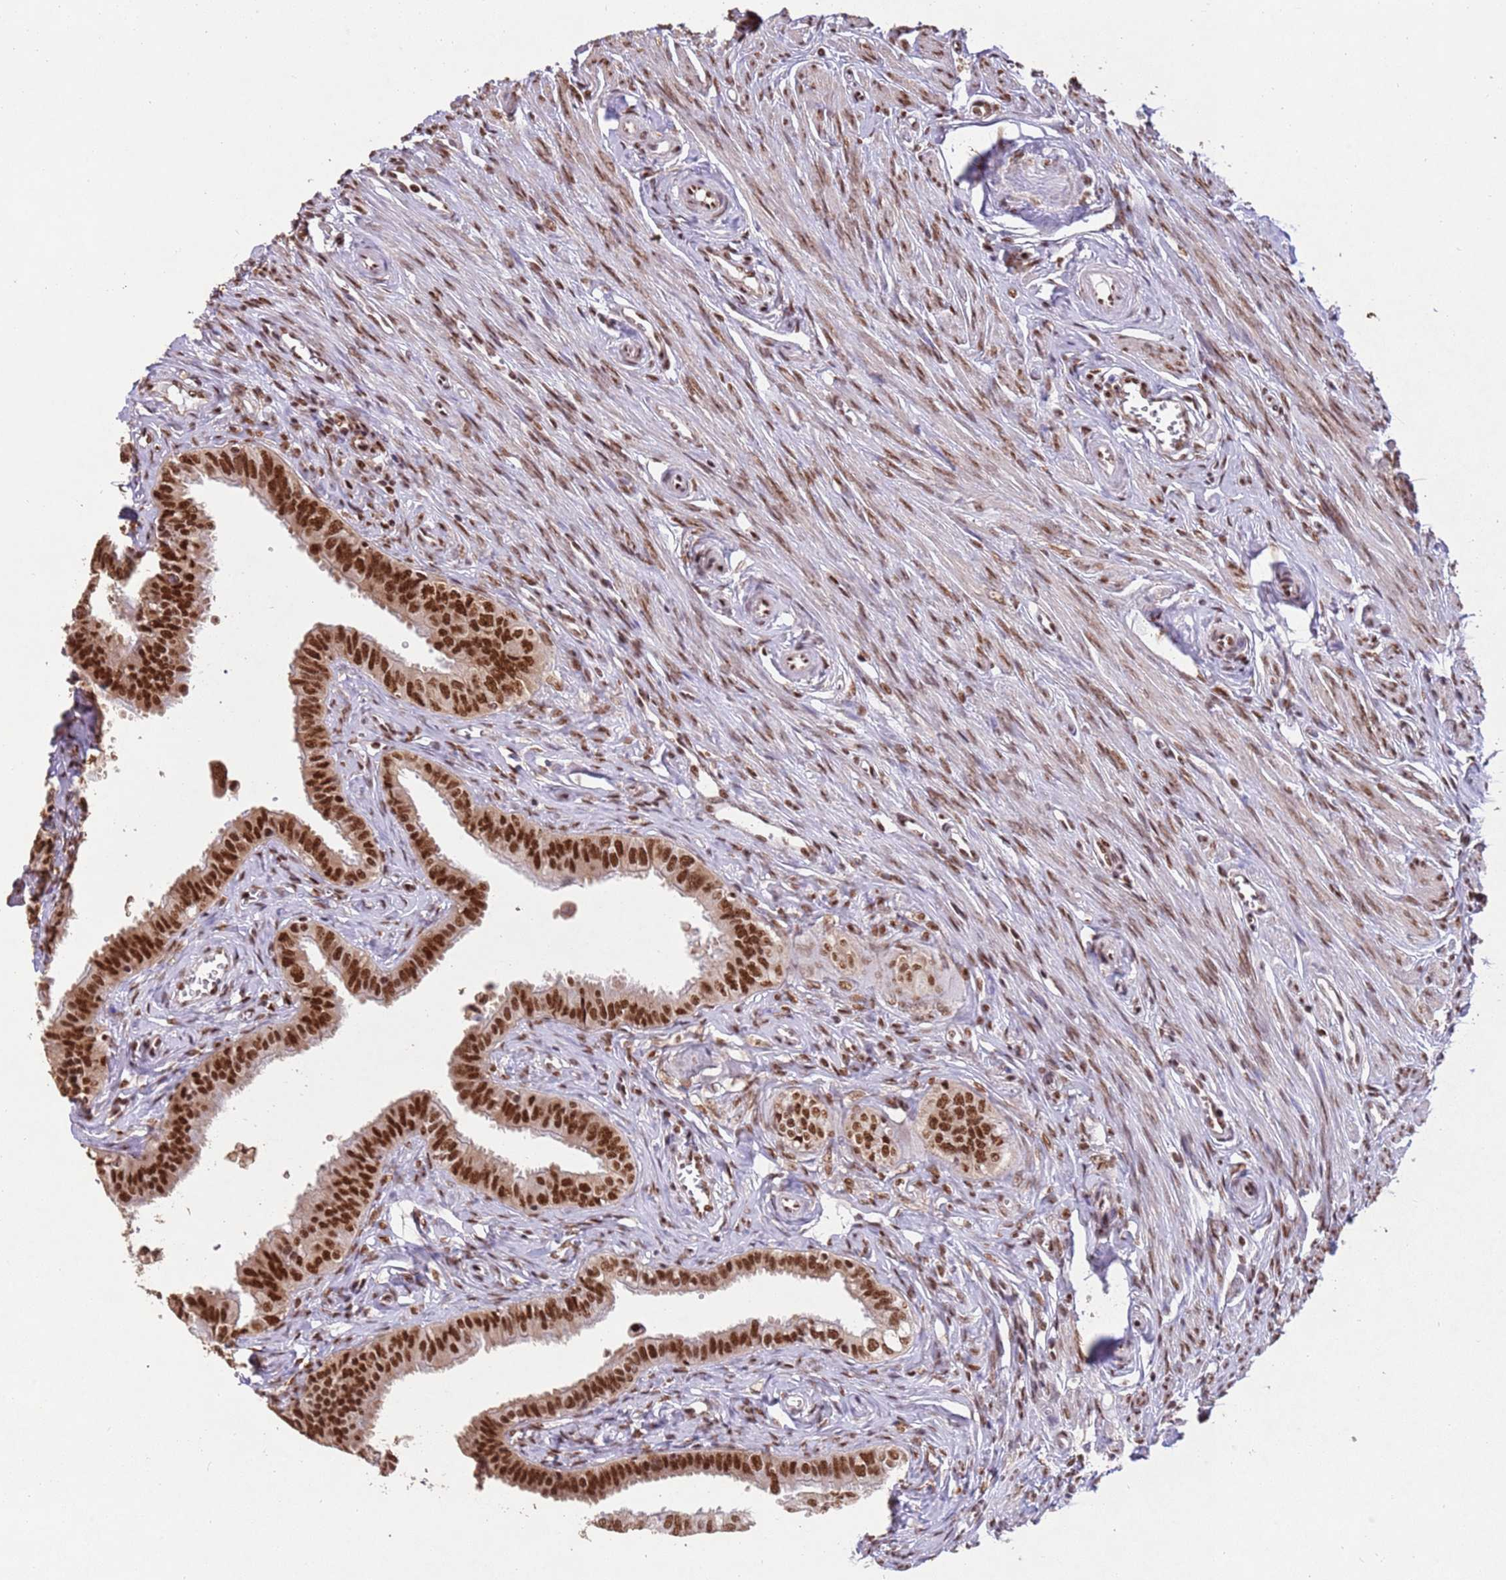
{"staining": {"intensity": "strong", "quantity": ">75%", "location": "nuclear"}, "tissue": "fallopian tube", "cell_type": "Glandular cells", "image_type": "normal", "snomed": [{"axis": "morphology", "description": "Normal tissue, NOS"}, {"axis": "morphology", "description": "Carcinoma, NOS"}, {"axis": "topography", "description": "Fallopian tube"}, {"axis": "topography", "description": "Ovary"}], "caption": "Immunohistochemistry (IHC) staining of normal fallopian tube, which exhibits high levels of strong nuclear staining in approximately >75% of glandular cells indicating strong nuclear protein staining. The staining was performed using DAB (brown) for protein detection and nuclei were counterstained in hematoxylin (blue).", "gene": "ESF1", "patient": {"sex": "female", "age": 59}}